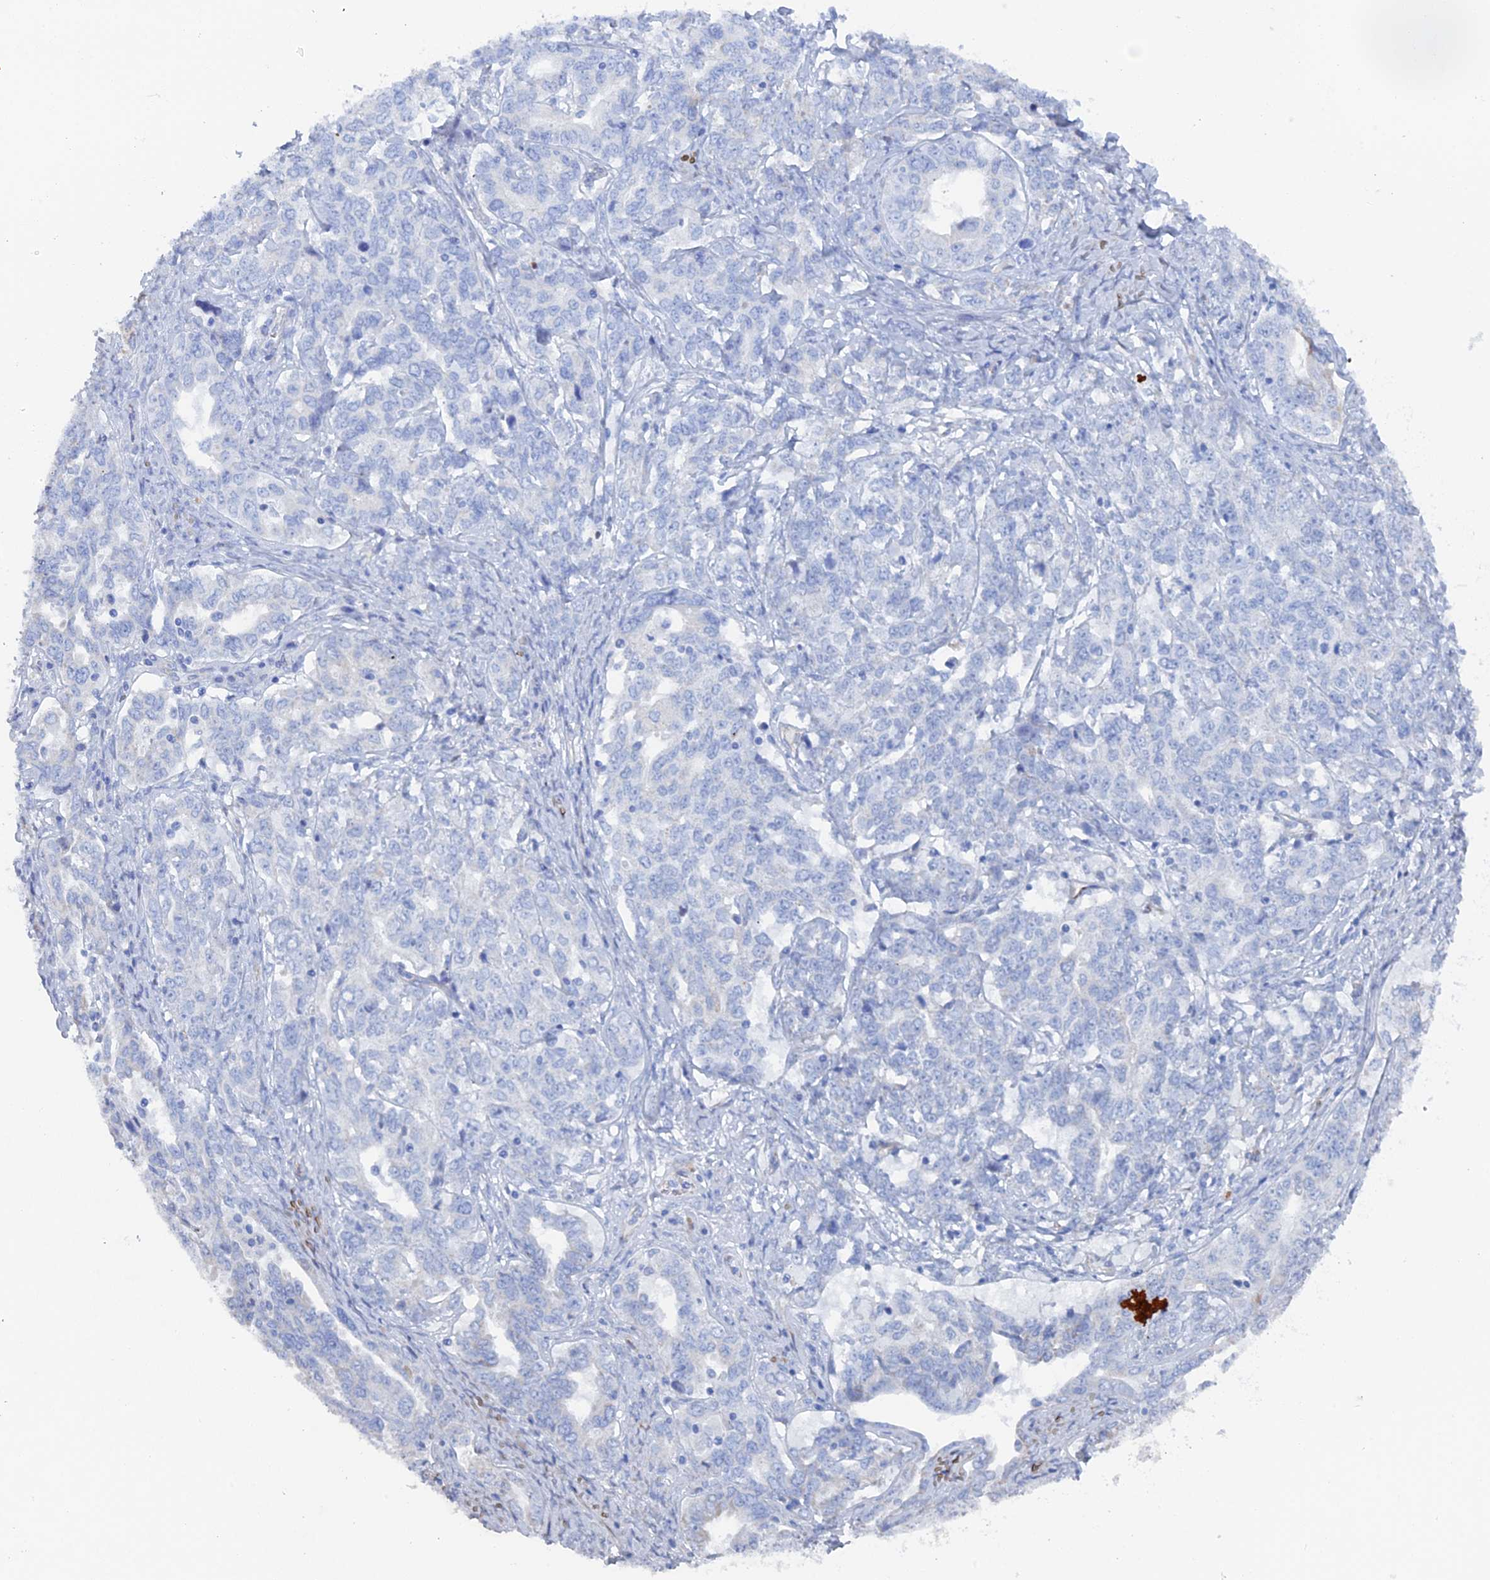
{"staining": {"intensity": "negative", "quantity": "none", "location": "none"}, "tissue": "ovarian cancer", "cell_type": "Tumor cells", "image_type": "cancer", "snomed": [{"axis": "morphology", "description": "Carcinoma, endometroid"}, {"axis": "topography", "description": "Ovary"}], "caption": "Tumor cells show no significant protein expression in ovarian endometroid carcinoma.", "gene": "COG7", "patient": {"sex": "female", "age": 62}}